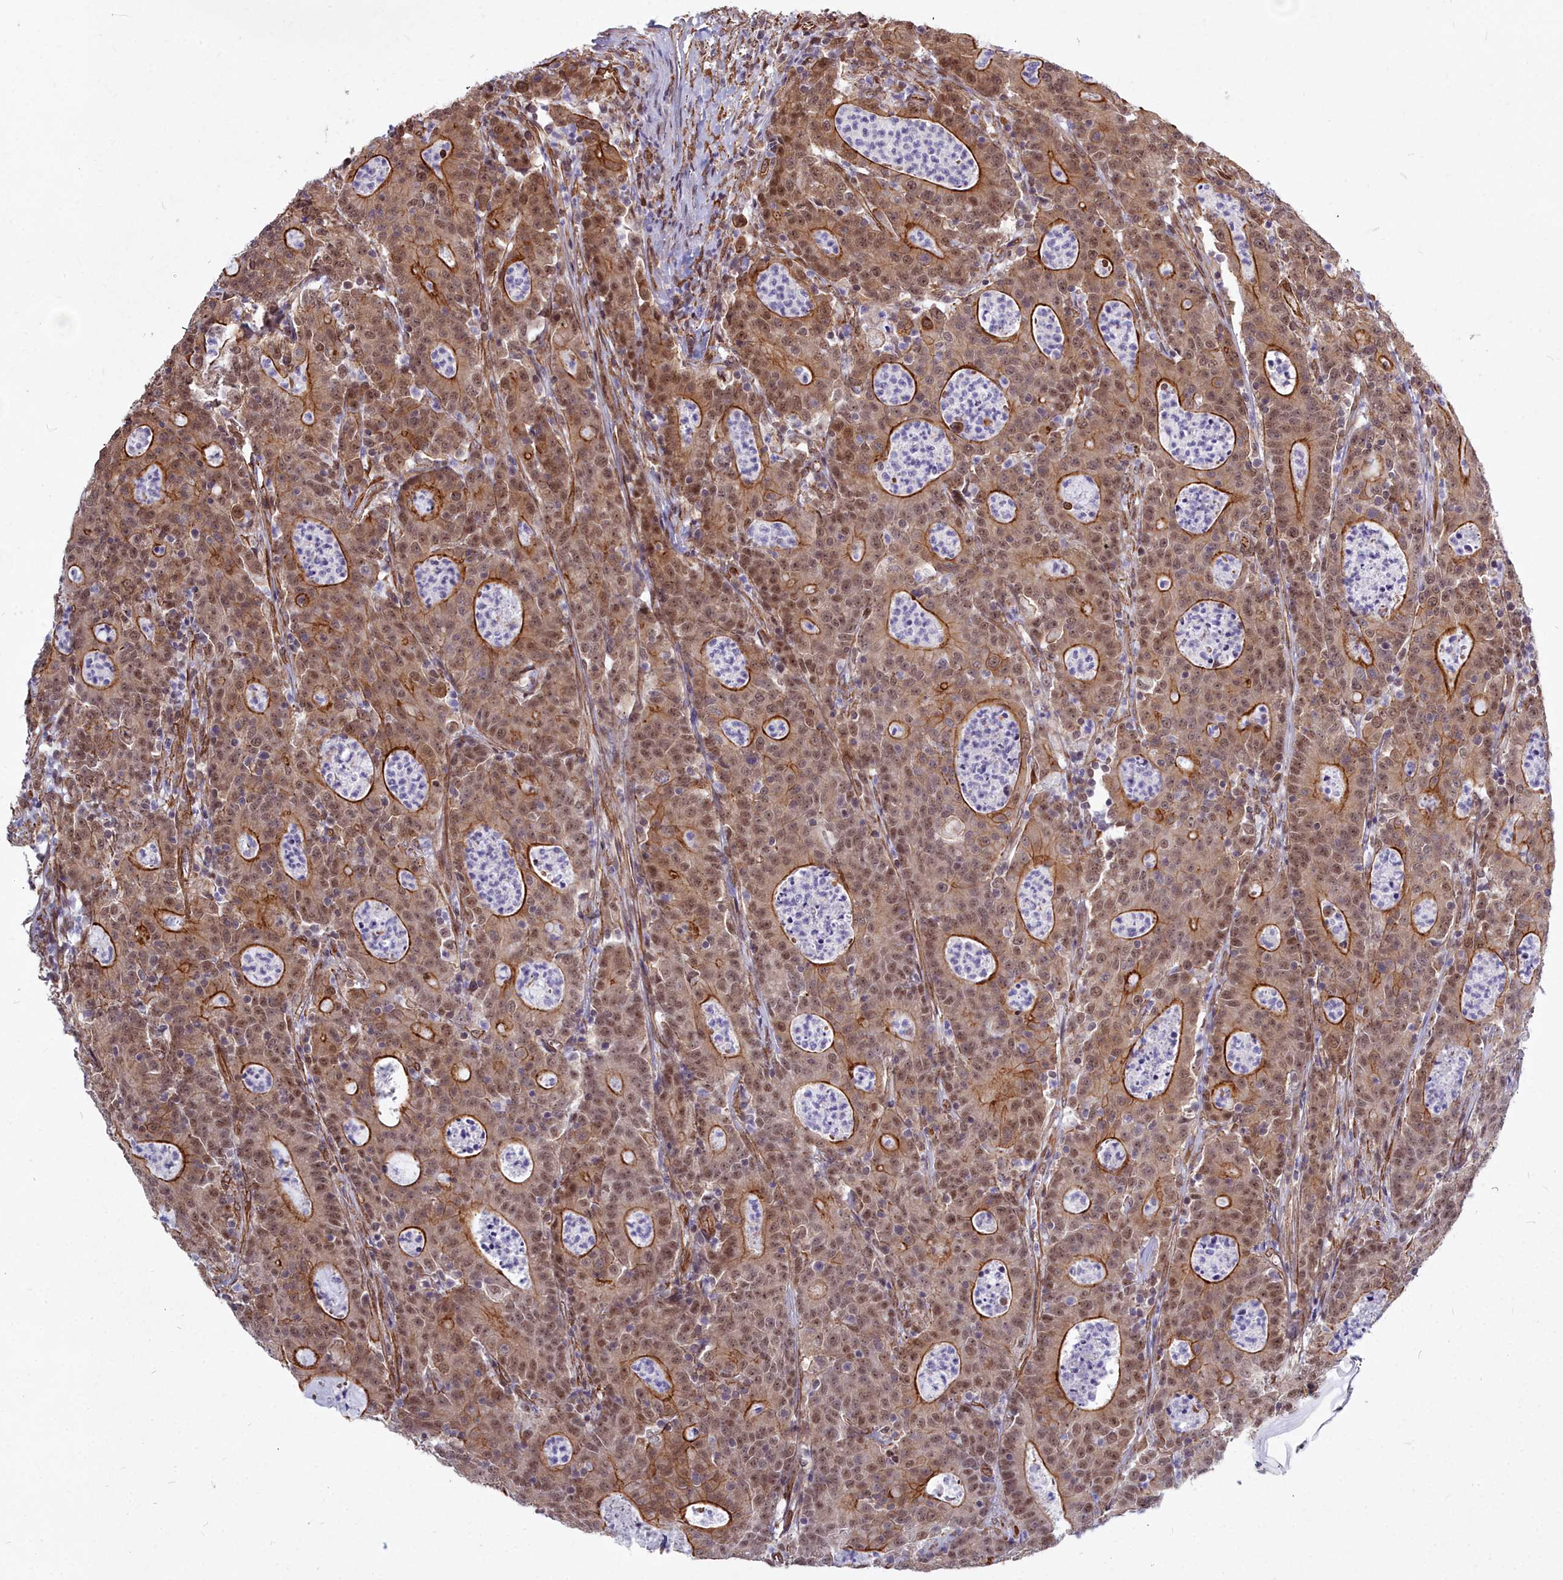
{"staining": {"intensity": "moderate", "quantity": ">75%", "location": "cytoplasmic/membranous,nuclear"}, "tissue": "colorectal cancer", "cell_type": "Tumor cells", "image_type": "cancer", "snomed": [{"axis": "morphology", "description": "Adenocarcinoma, NOS"}, {"axis": "topography", "description": "Colon"}], "caption": "Approximately >75% of tumor cells in human colorectal cancer (adenocarcinoma) show moderate cytoplasmic/membranous and nuclear protein staining as visualized by brown immunohistochemical staining.", "gene": "YJU2", "patient": {"sex": "male", "age": 83}}